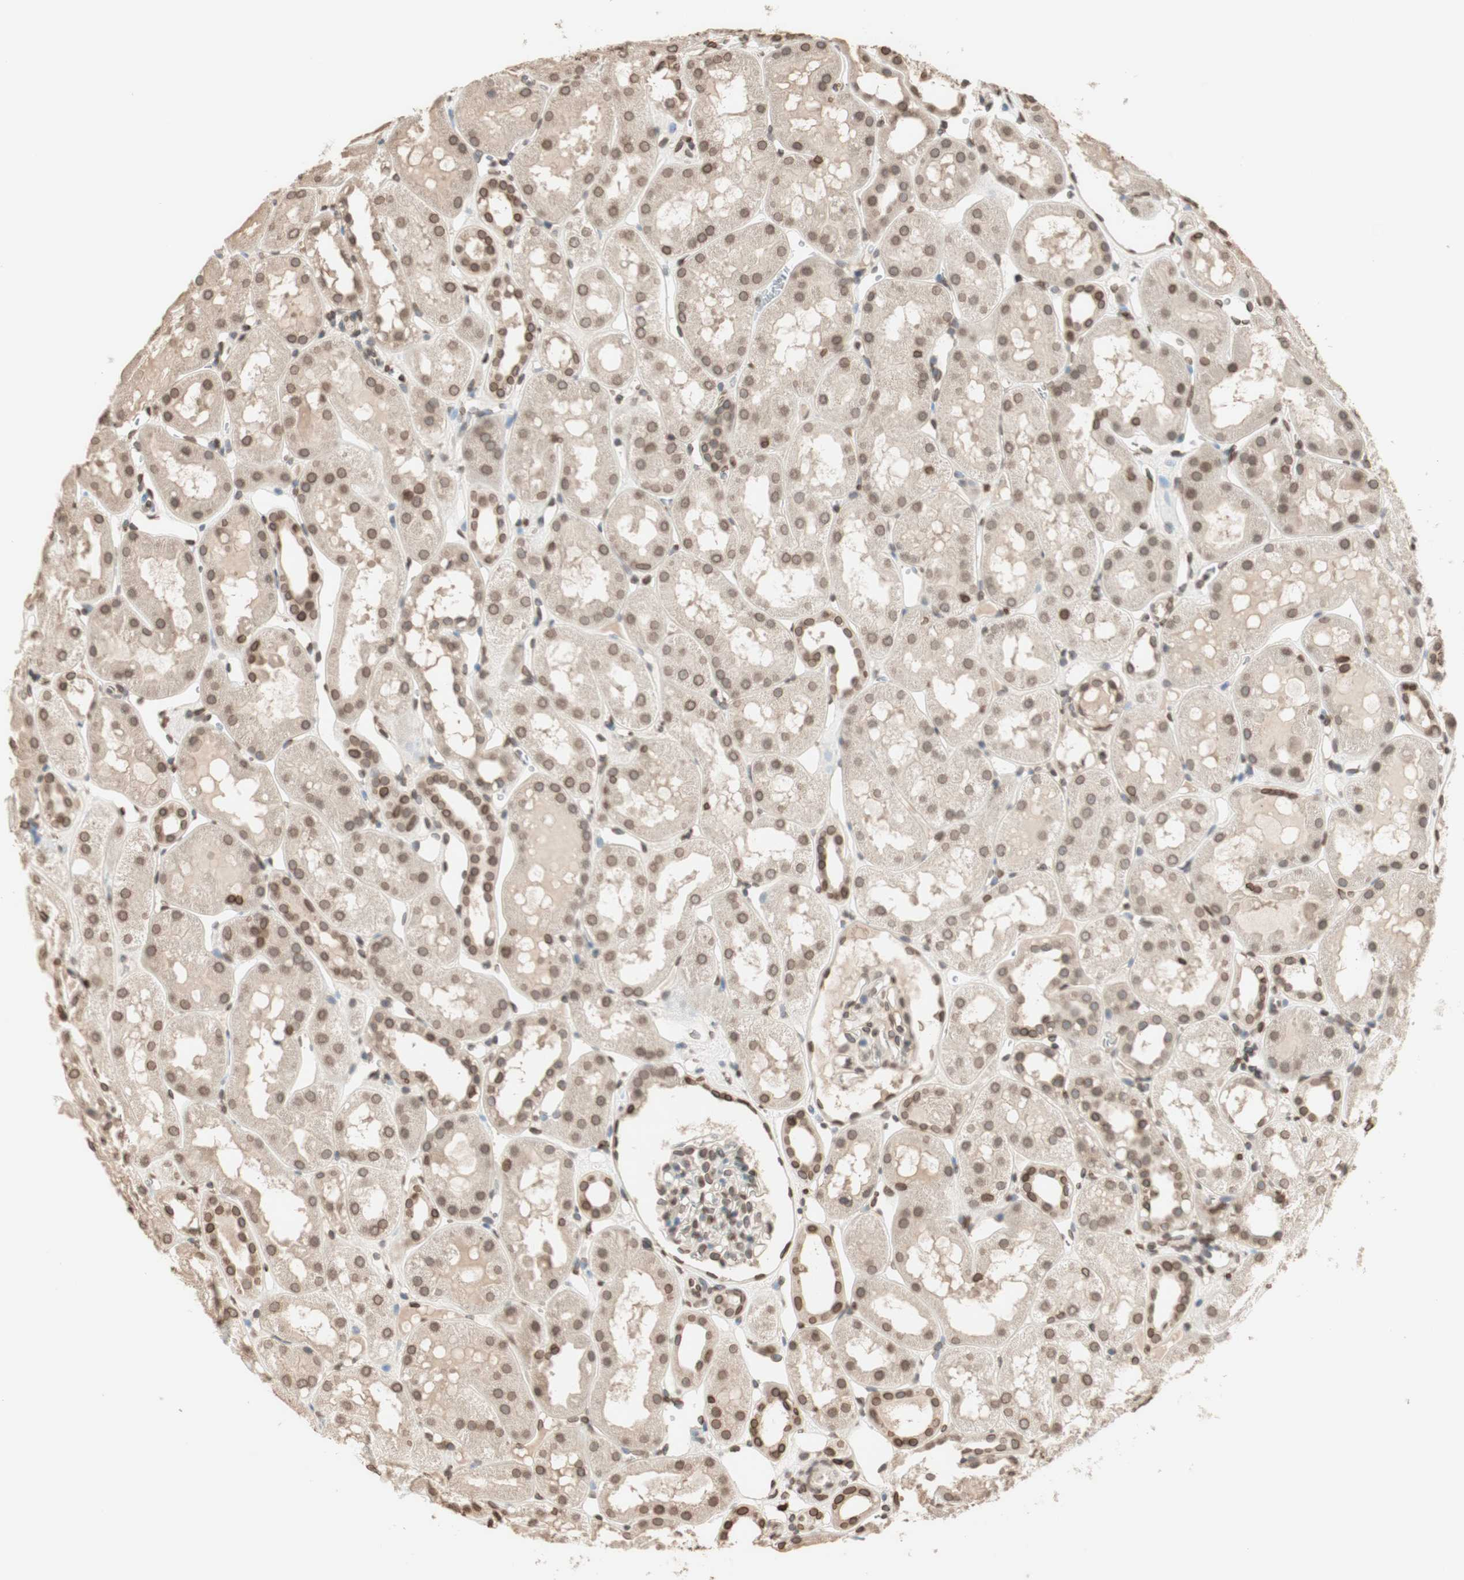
{"staining": {"intensity": "moderate", "quantity": "25%-75%", "location": "nuclear"}, "tissue": "kidney", "cell_type": "Cells in glomeruli", "image_type": "normal", "snomed": [{"axis": "morphology", "description": "Normal tissue, NOS"}, {"axis": "topography", "description": "Kidney"}, {"axis": "topography", "description": "Urinary bladder"}], "caption": "DAB (3,3'-diaminobenzidine) immunohistochemical staining of normal kidney demonstrates moderate nuclear protein positivity in approximately 25%-75% of cells in glomeruli.", "gene": "TMPO", "patient": {"sex": "male", "age": 16}}